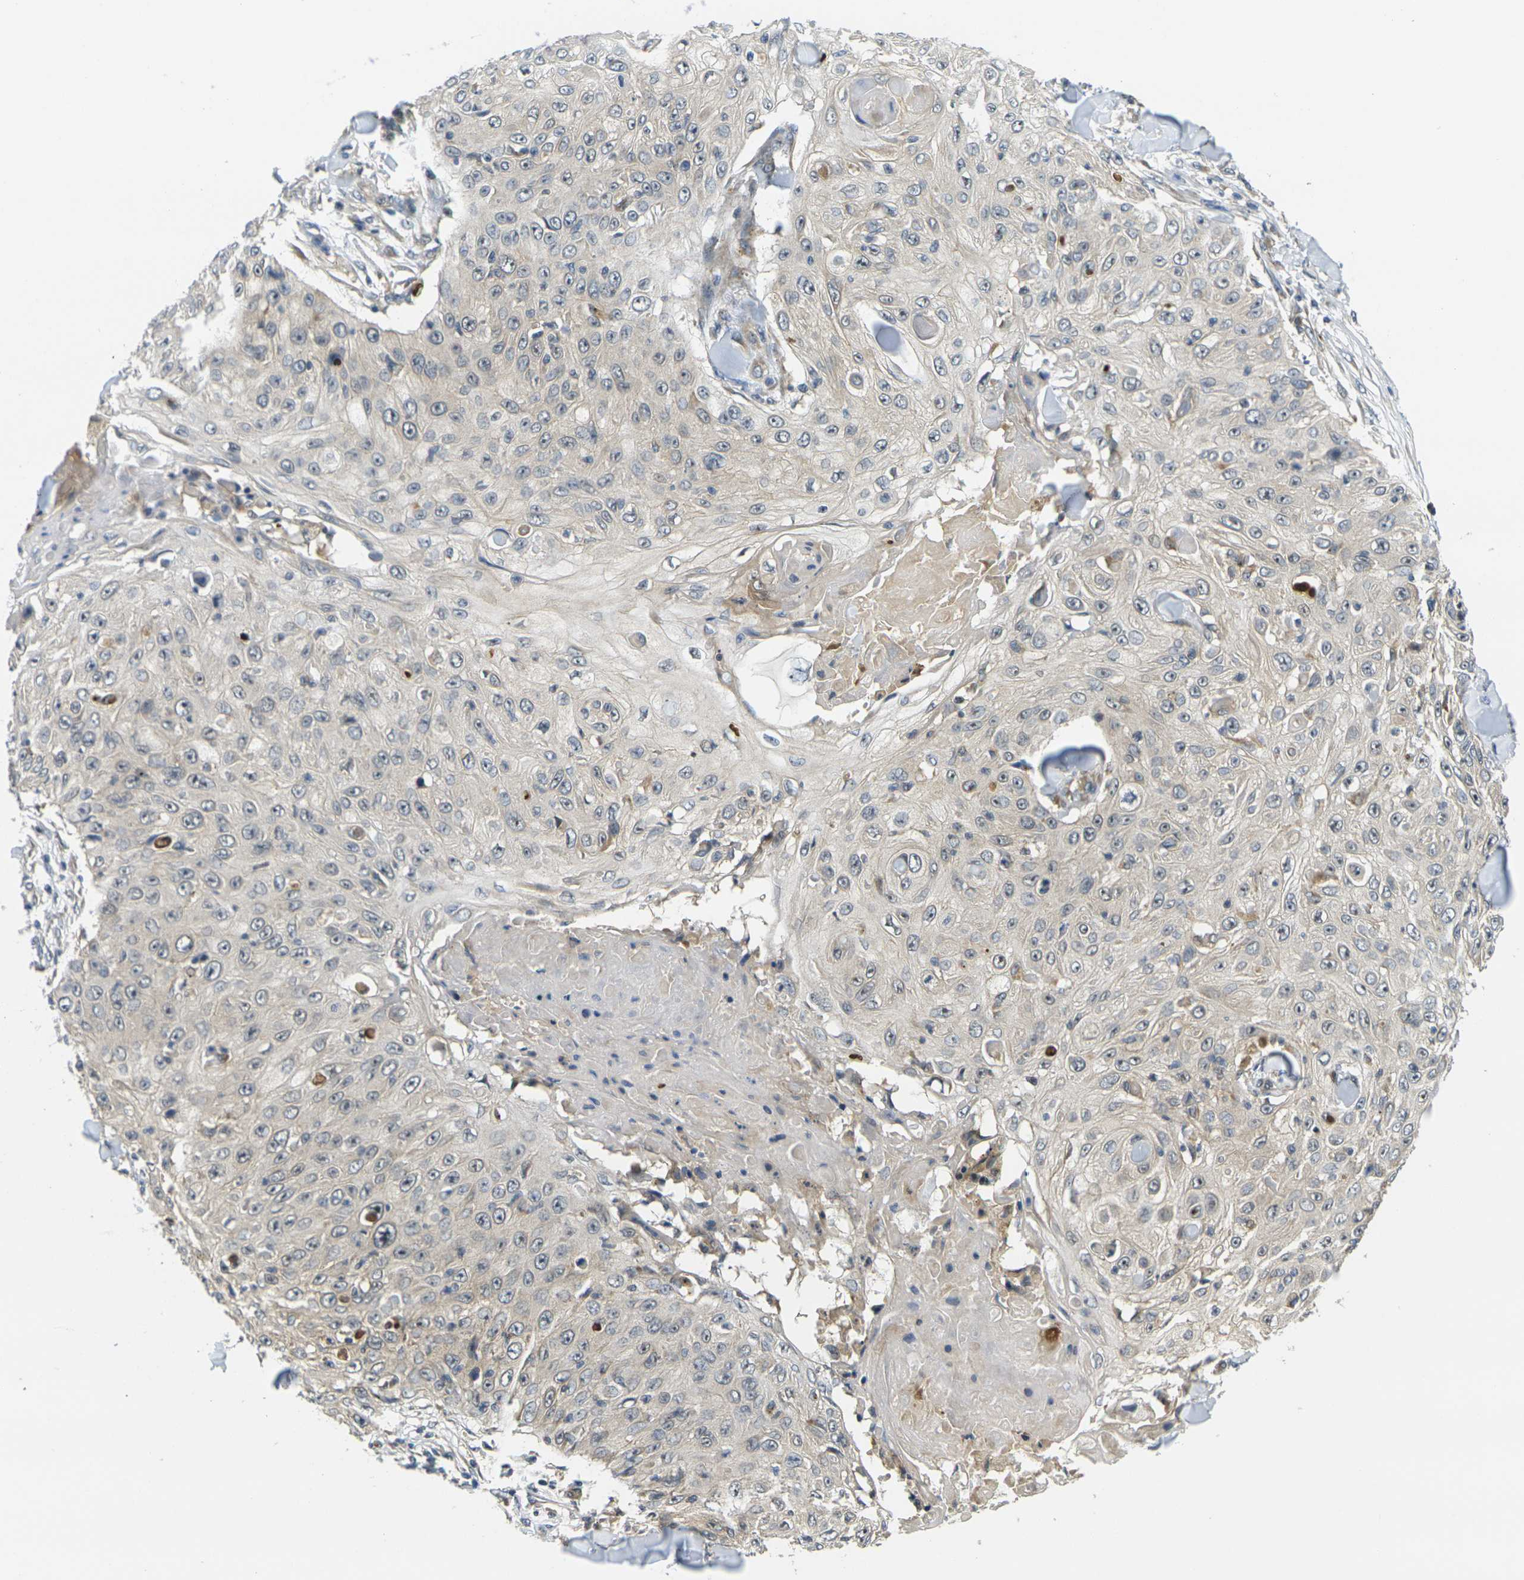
{"staining": {"intensity": "weak", "quantity": ">75%", "location": "cytoplasmic/membranous"}, "tissue": "skin cancer", "cell_type": "Tumor cells", "image_type": "cancer", "snomed": [{"axis": "morphology", "description": "Squamous cell carcinoma, NOS"}, {"axis": "topography", "description": "Skin"}], "caption": "Skin squamous cell carcinoma stained with a protein marker displays weak staining in tumor cells.", "gene": "MINAR2", "patient": {"sex": "male", "age": 86}}